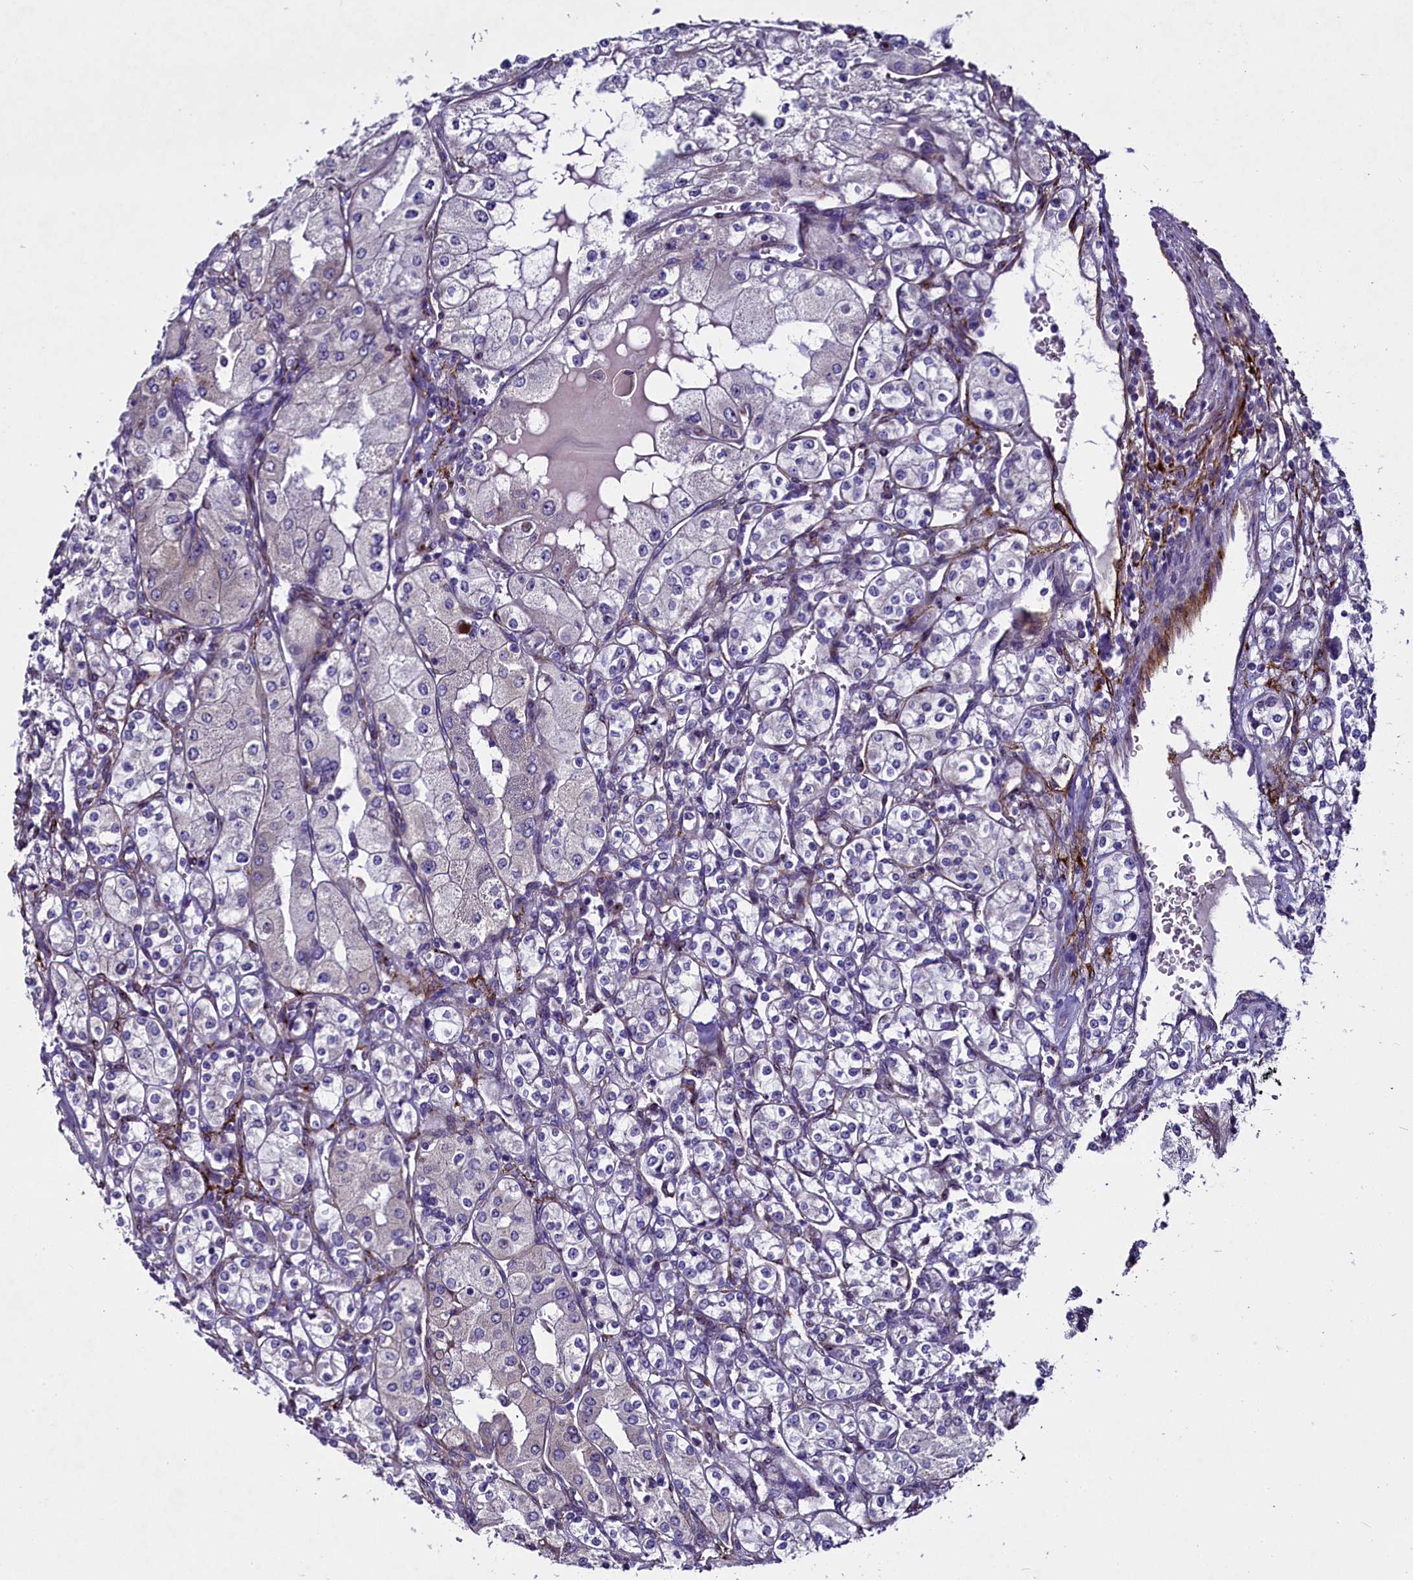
{"staining": {"intensity": "negative", "quantity": "none", "location": "none"}, "tissue": "renal cancer", "cell_type": "Tumor cells", "image_type": "cancer", "snomed": [{"axis": "morphology", "description": "Adenocarcinoma, NOS"}, {"axis": "topography", "description": "Kidney"}], "caption": "IHC image of human renal adenocarcinoma stained for a protein (brown), which reveals no staining in tumor cells.", "gene": "MRC2", "patient": {"sex": "male", "age": 77}}